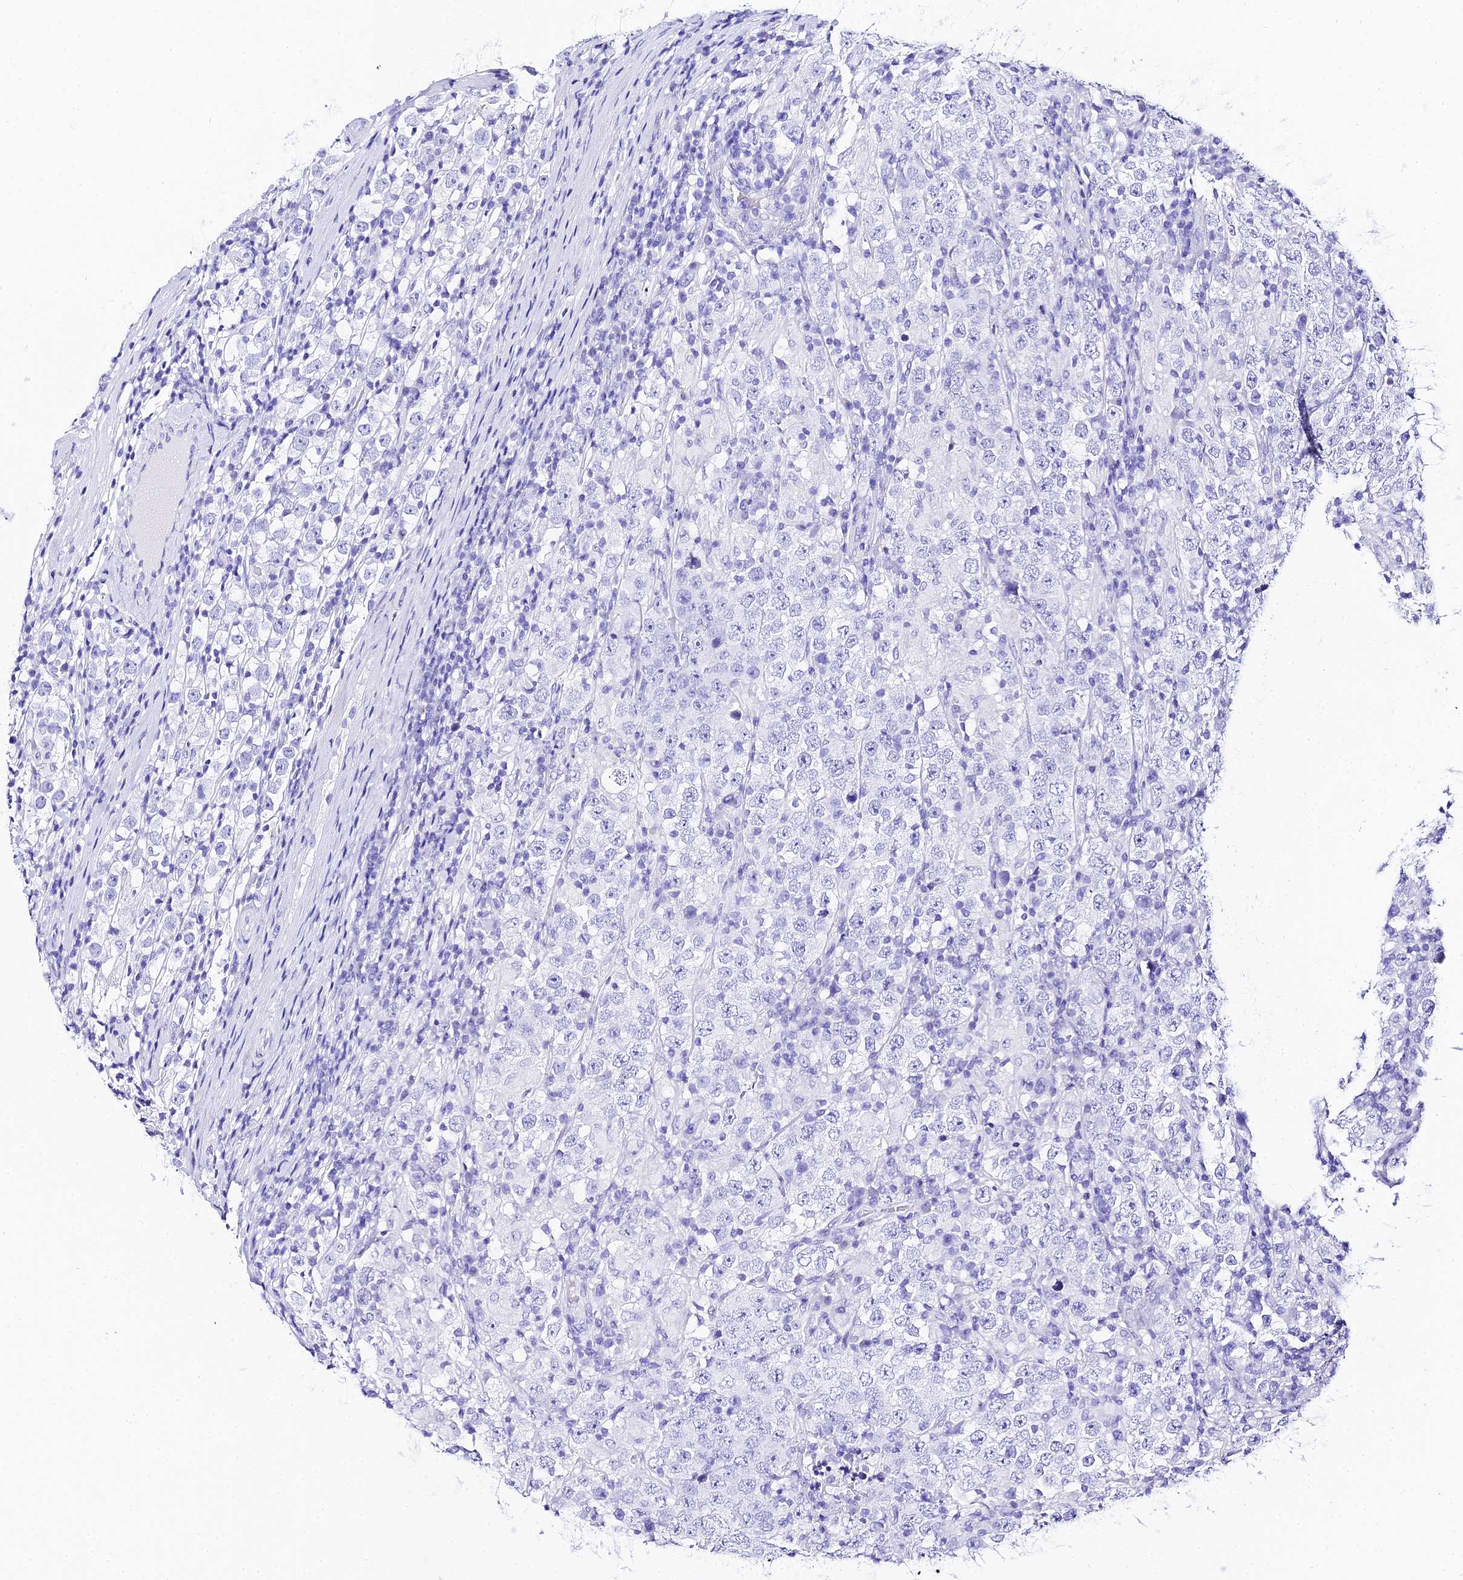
{"staining": {"intensity": "negative", "quantity": "none", "location": "none"}, "tissue": "testis cancer", "cell_type": "Tumor cells", "image_type": "cancer", "snomed": [{"axis": "morphology", "description": "Normal tissue, NOS"}, {"axis": "morphology", "description": "Urothelial carcinoma, High grade"}, {"axis": "morphology", "description": "Seminoma, NOS"}, {"axis": "morphology", "description": "Carcinoma, Embryonal, NOS"}, {"axis": "topography", "description": "Urinary bladder"}, {"axis": "topography", "description": "Testis"}], "caption": "DAB immunohistochemical staining of testis seminoma reveals no significant staining in tumor cells.", "gene": "TRMT44", "patient": {"sex": "male", "age": 41}}